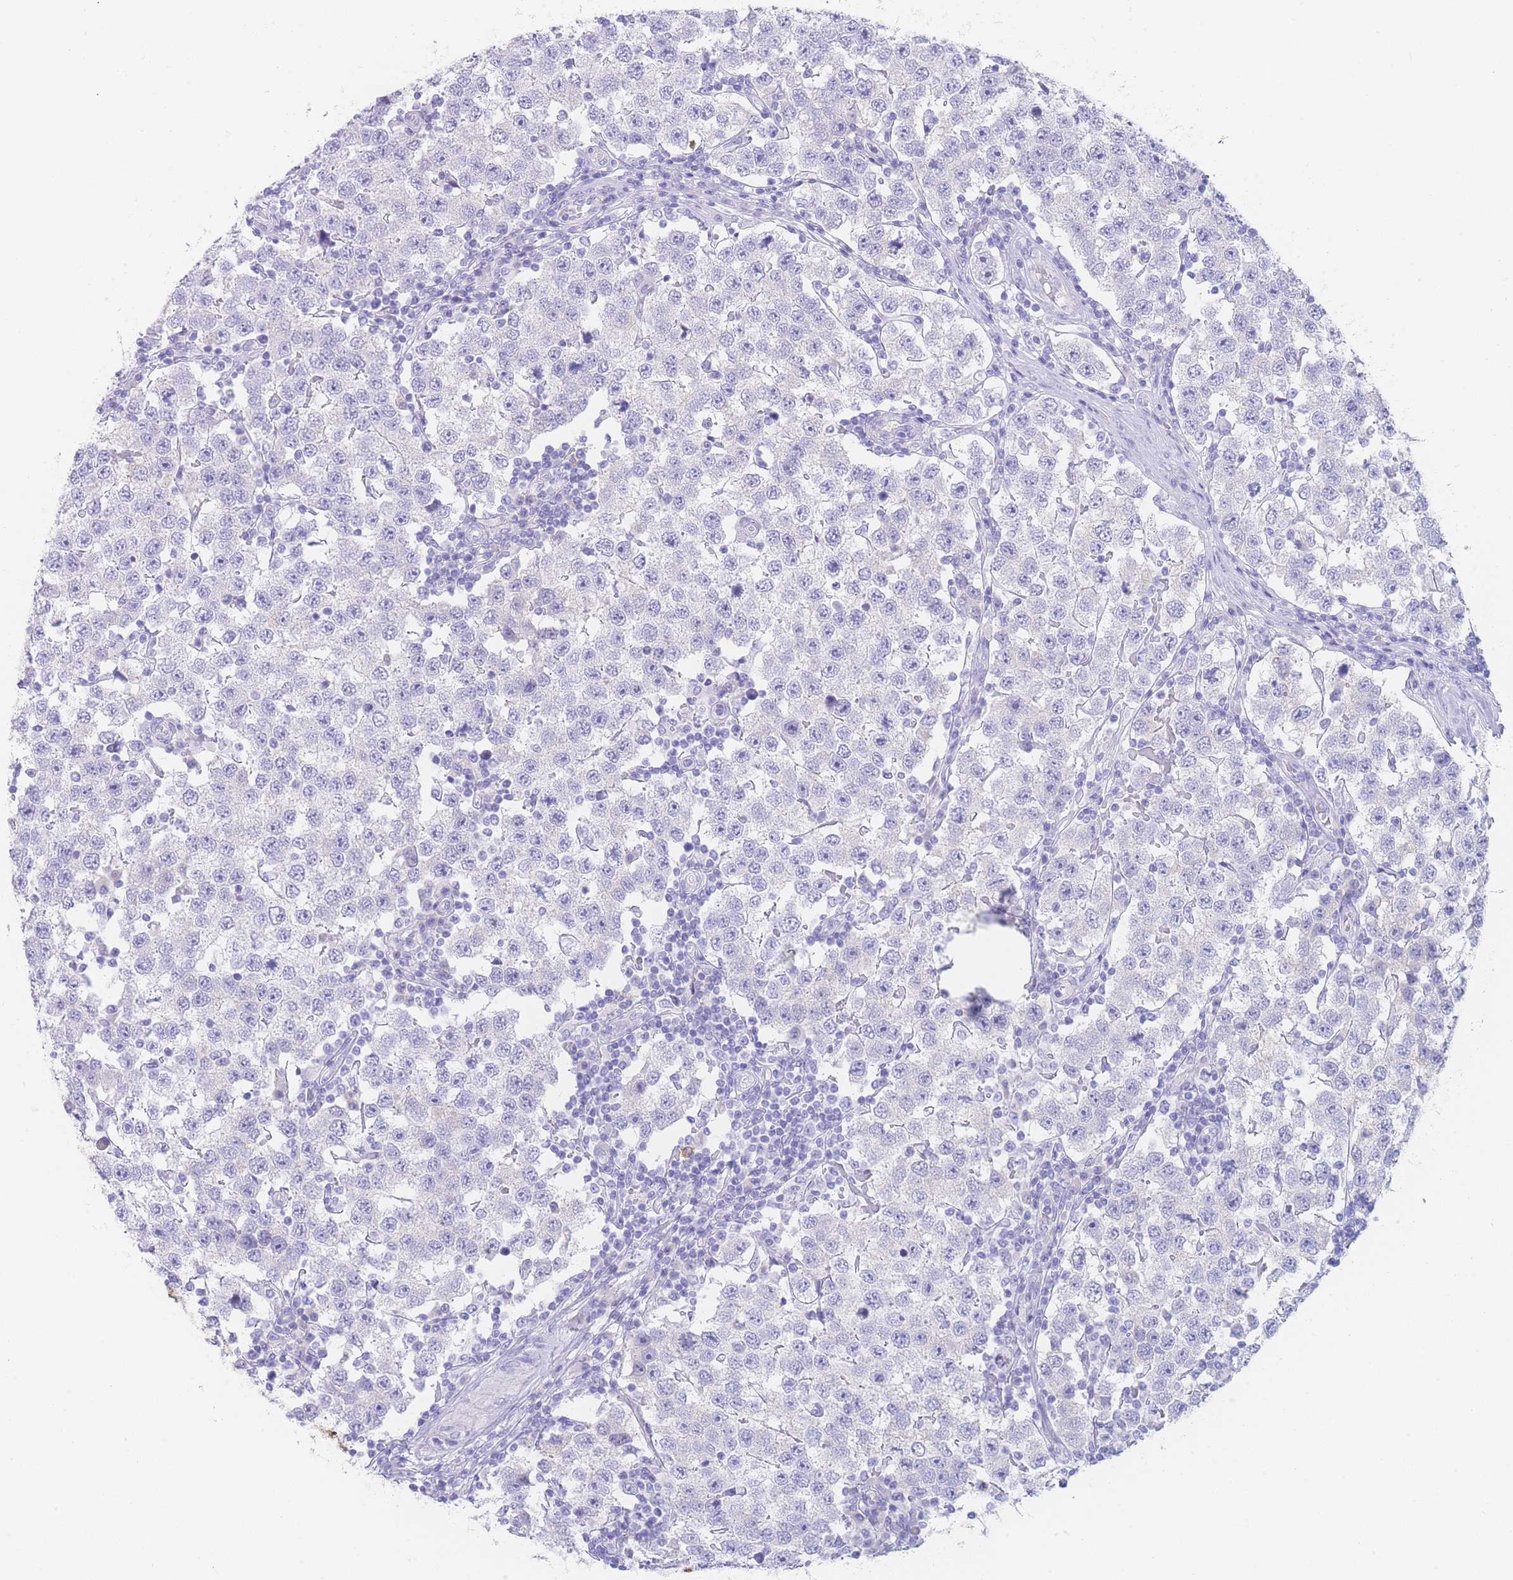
{"staining": {"intensity": "negative", "quantity": "none", "location": "none"}, "tissue": "testis cancer", "cell_type": "Tumor cells", "image_type": "cancer", "snomed": [{"axis": "morphology", "description": "Seminoma, NOS"}, {"axis": "topography", "description": "Testis"}], "caption": "An immunohistochemistry image of testis seminoma is shown. There is no staining in tumor cells of testis seminoma.", "gene": "LZTFL1", "patient": {"sex": "male", "age": 34}}